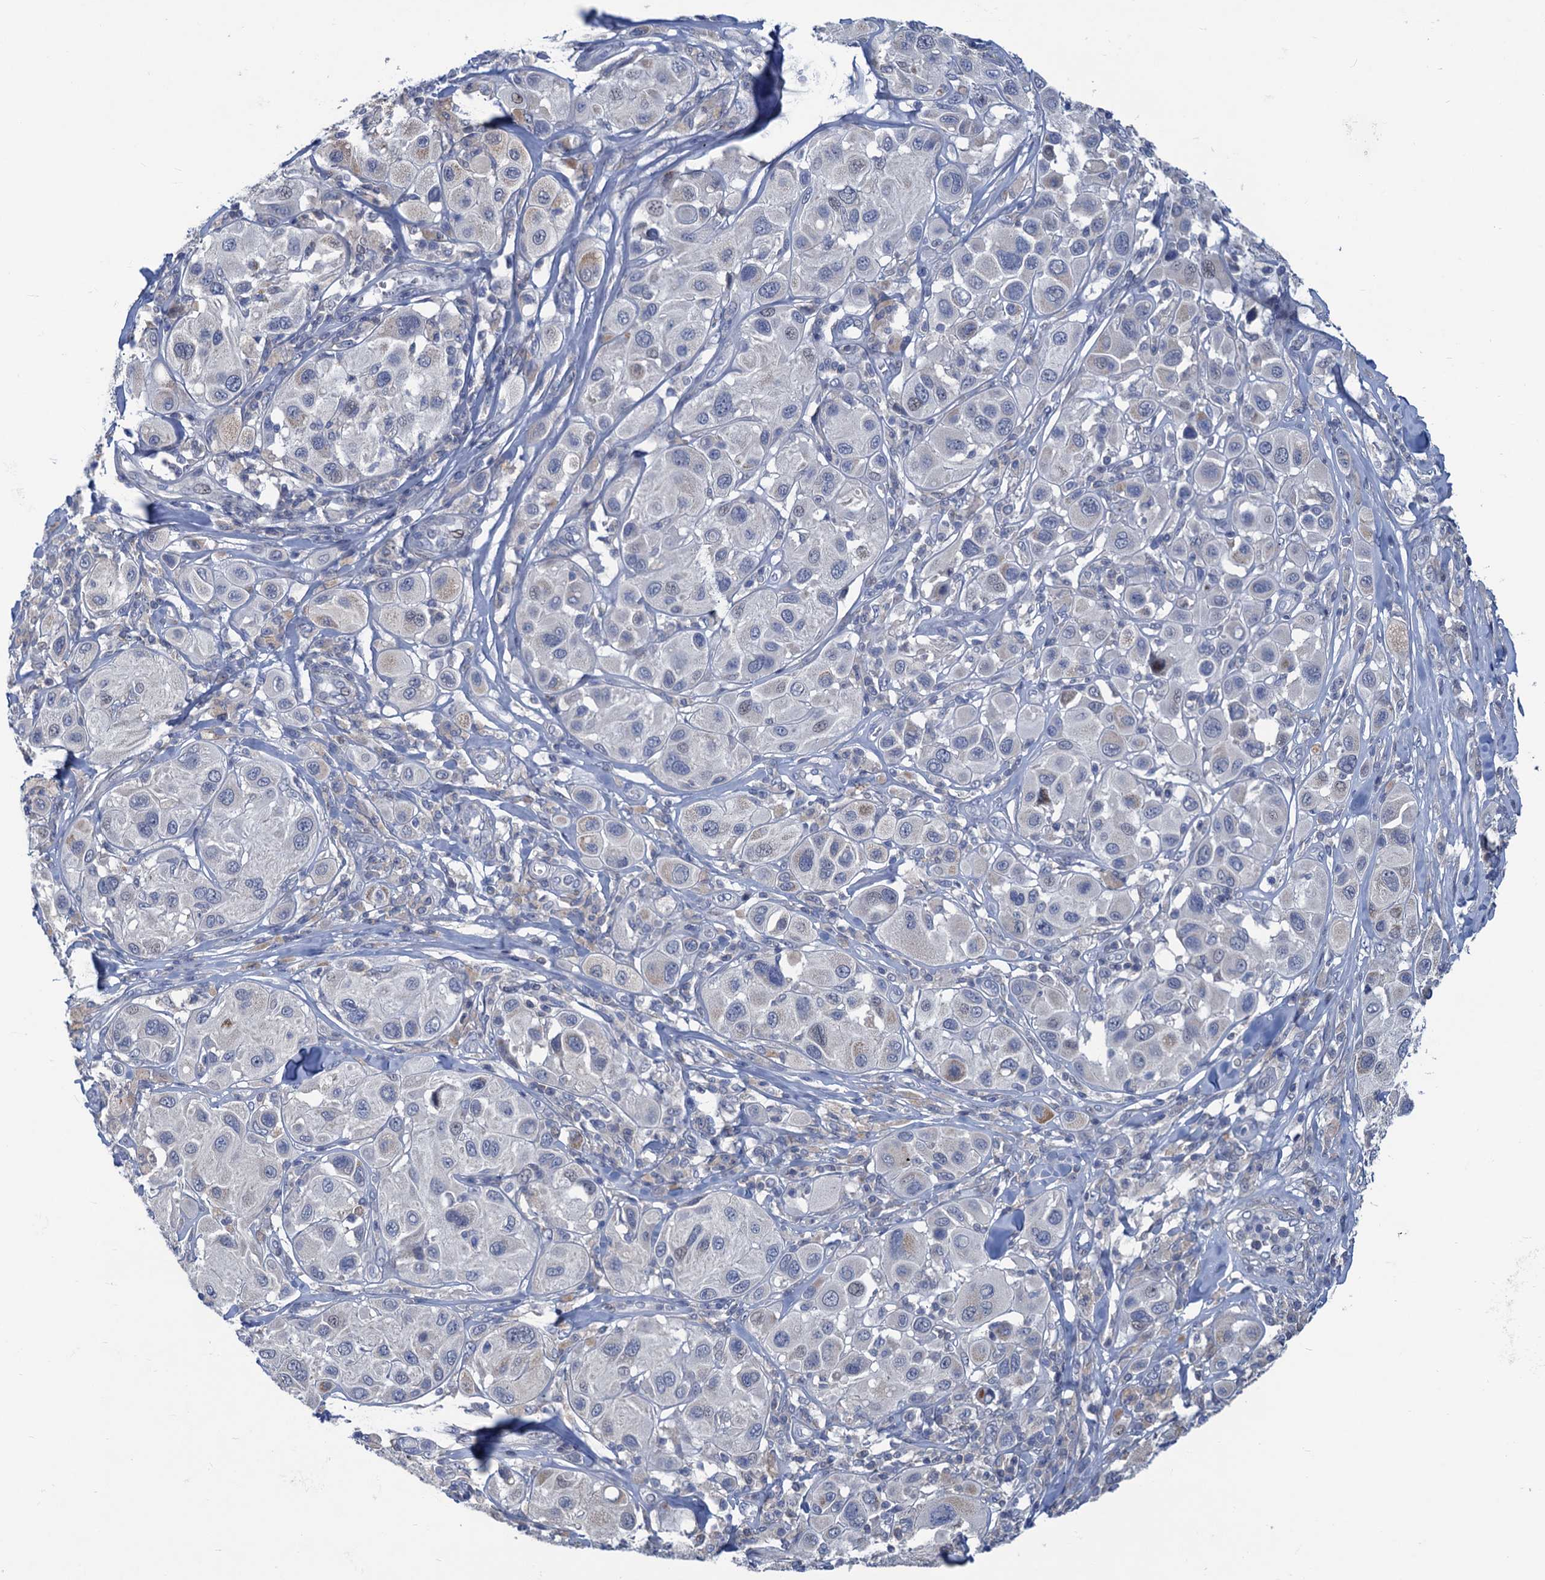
{"staining": {"intensity": "negative", "quantity": "none", "location": "none"}, "tissue": "melanoma", "cell_type": "Tumor cells", "image_type": "cancer", "snomed": [{"axis": "morphology", "description": "Malignant melanoma, Metastatic site"}, {"axis": "topography", "description": "Skin"}], "caption": "This is a photomicrograph of IHC staining of melanoma, which shows no expression in tumor cells.", "gene": "ESYT3", "patient": {"sex": "male", "age": 41}}